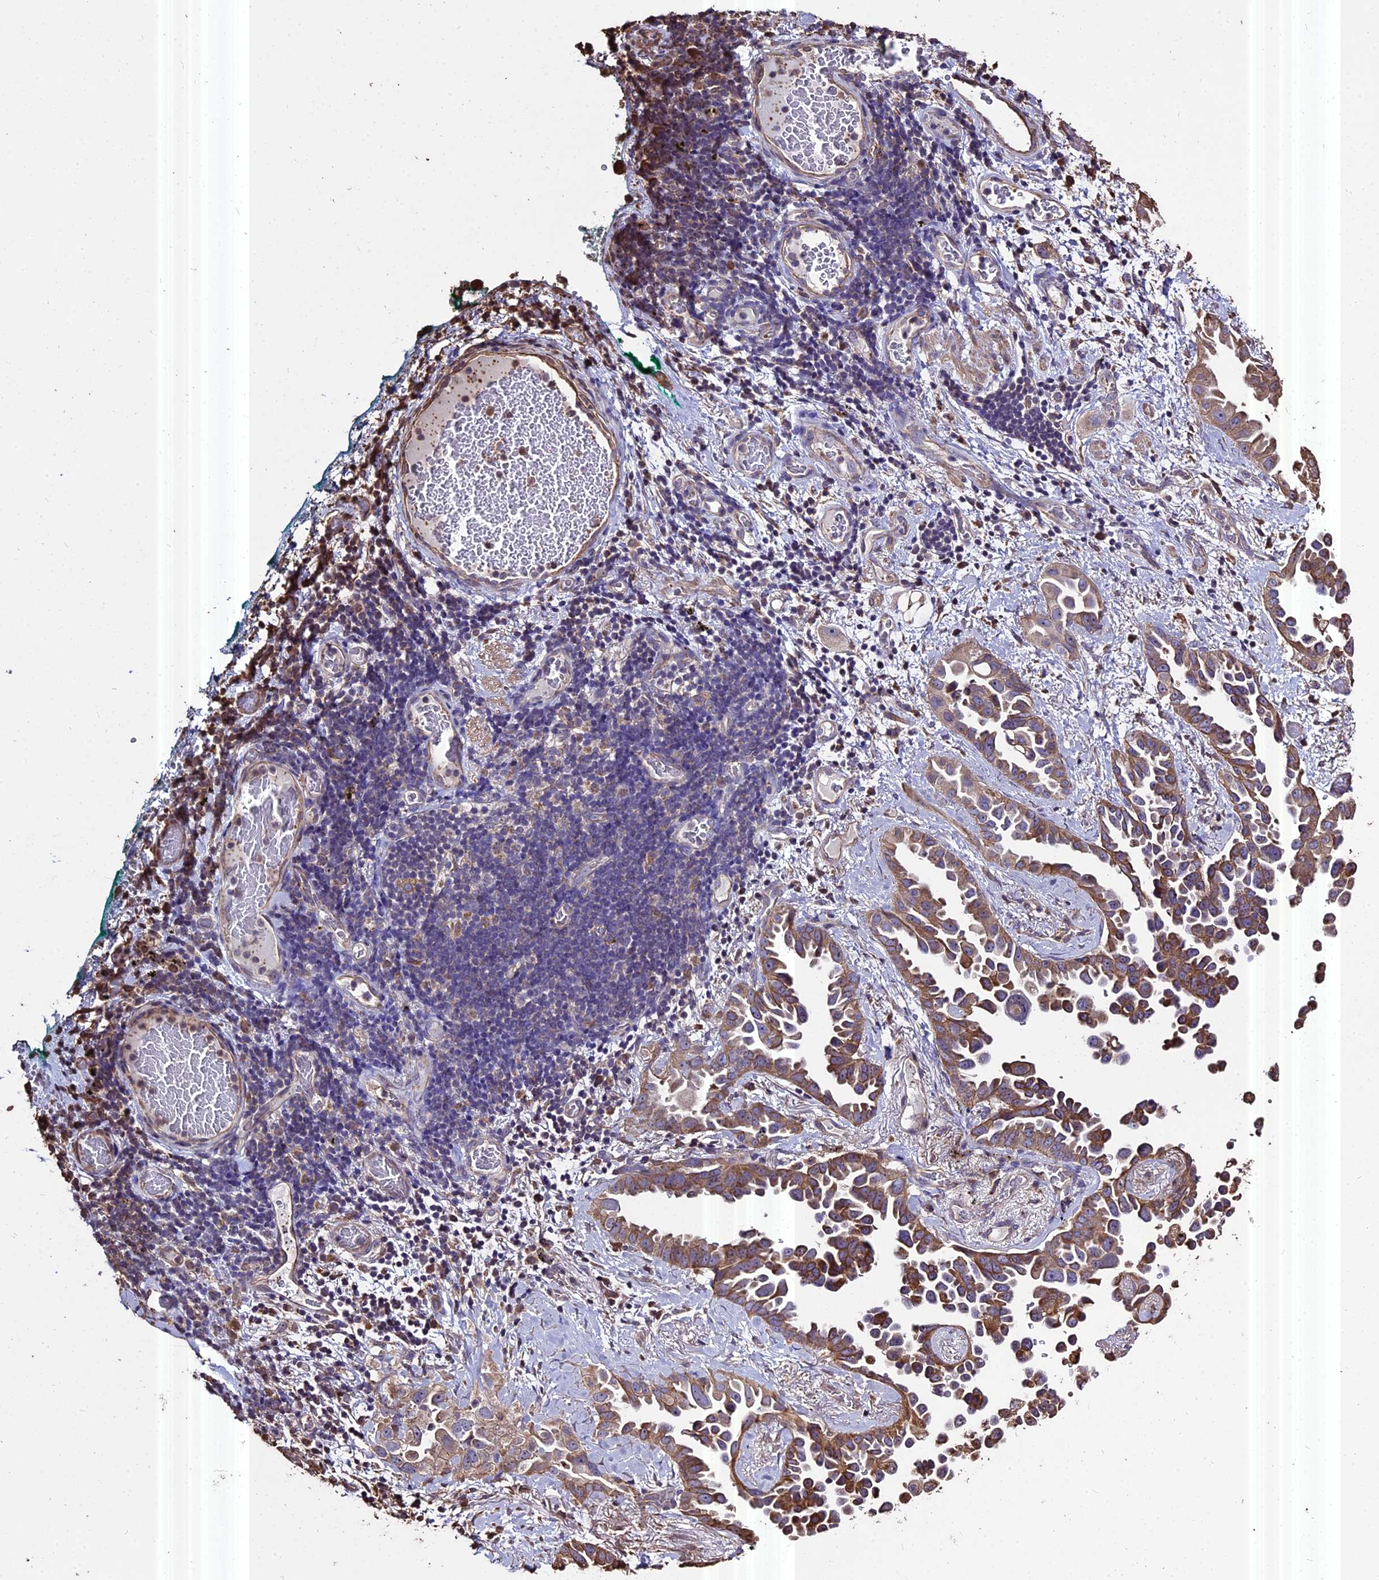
{"staining": {"intensity": "weak", "quantity": ">75%", "location": "cytoplasmic/membranous"}, "tissue": "lung cancer", "cell_type": "Tumor cells", "image_type": "cancer", "snomed": [{"axis": "morphology", "description": "Adenocarcinoma, NOS"}, {"axis": "topography", "description": "Lung"}], "caption": "Immunohistochemical staining of human lung adenocarcinoma displays low levels of weak cytoplasmic/membranous expression in about >75% of tumor cells.", "gene": "PGPEP1L", "patient": {"sex": "female", "age": 67}}